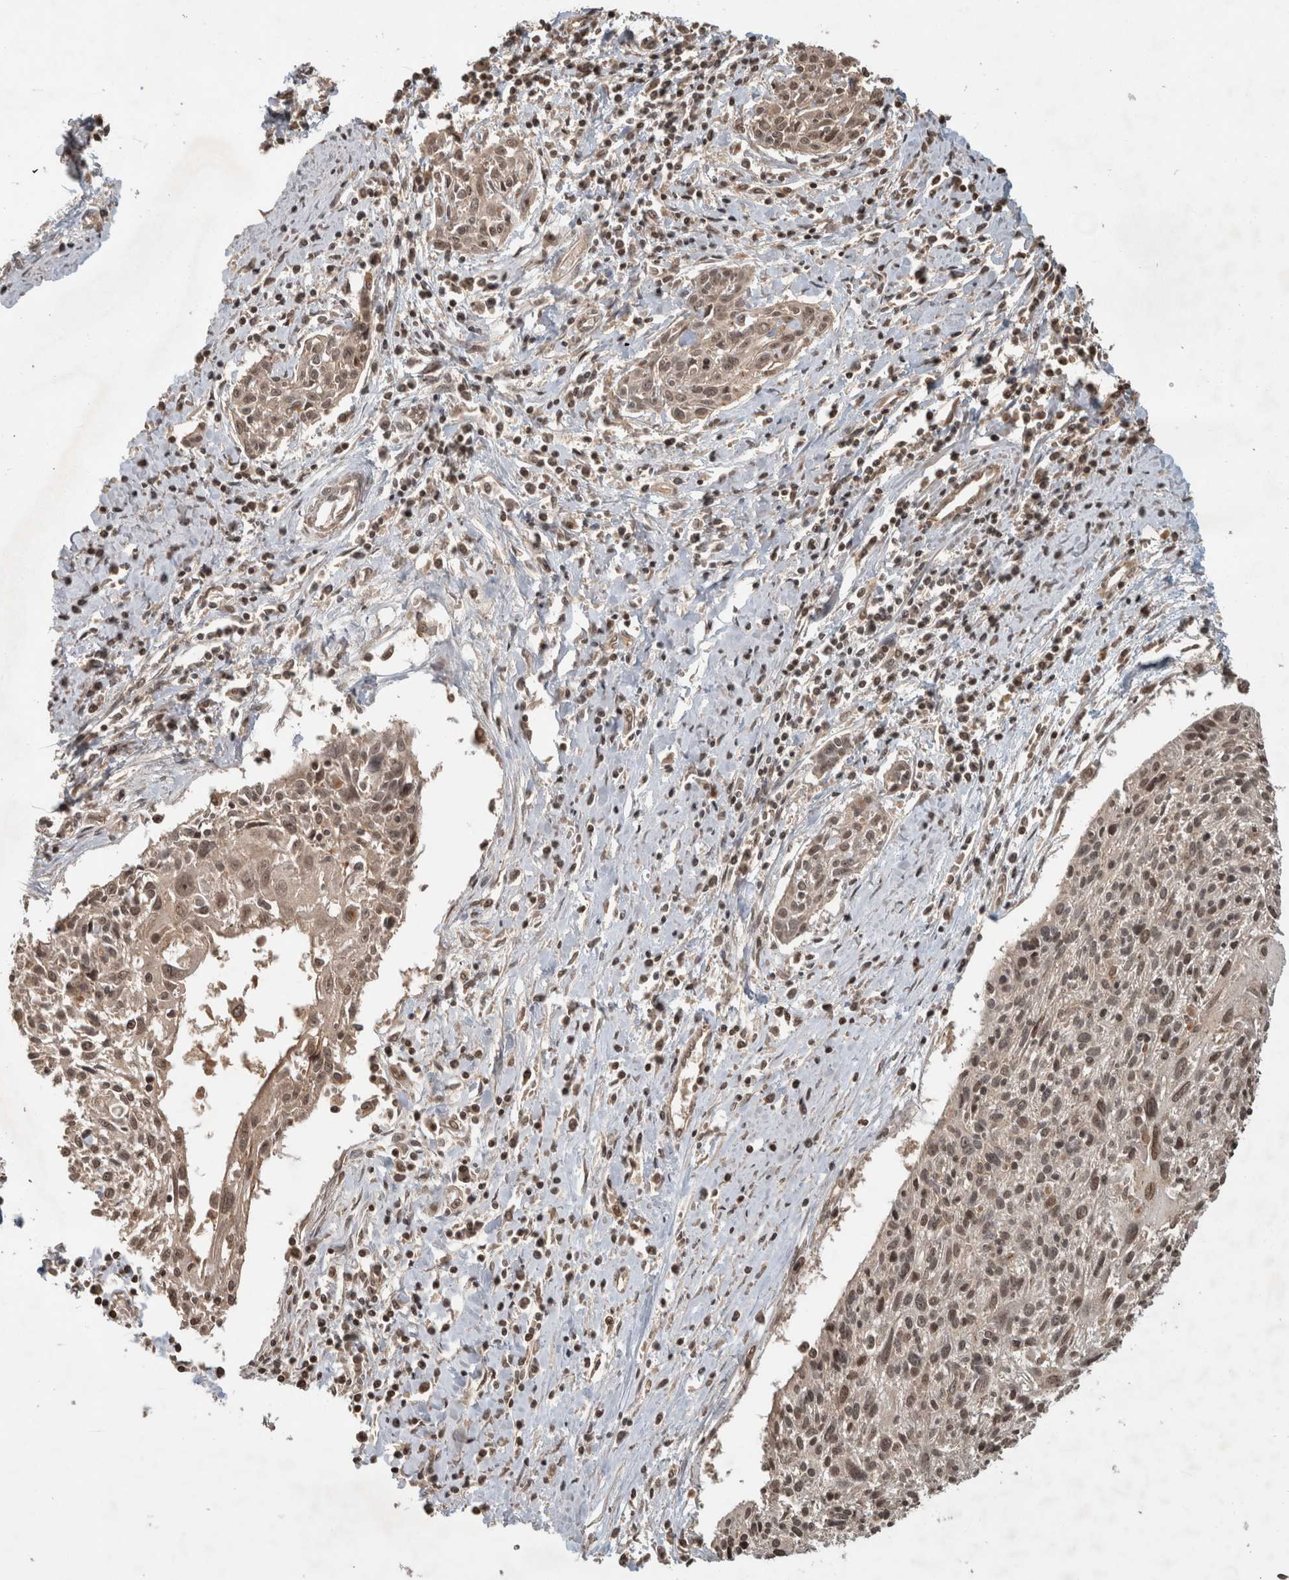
{"staining": {"intensity": "weak", "quantity": ">75%", "location": "cytoplasmic/membranous,nuclear"}, "tissue": "cervical cancer", "cell_type": "Tumor cells", "image_type": "cancer", "snomed": [{"axis": "morphology", "description": "Squamous cell carcinoma, NOS"}, {"axis": "topography", "description": "Cervix"}], "caption": "The immunohistochemical stain highlights weak cytoplasmic/membranous and nuclear positivity in tumor cells of cervical squamous cell carcinoma tissue.", "gene": "PITPNC1", "patient": {"sex": "female", "age": 51}}